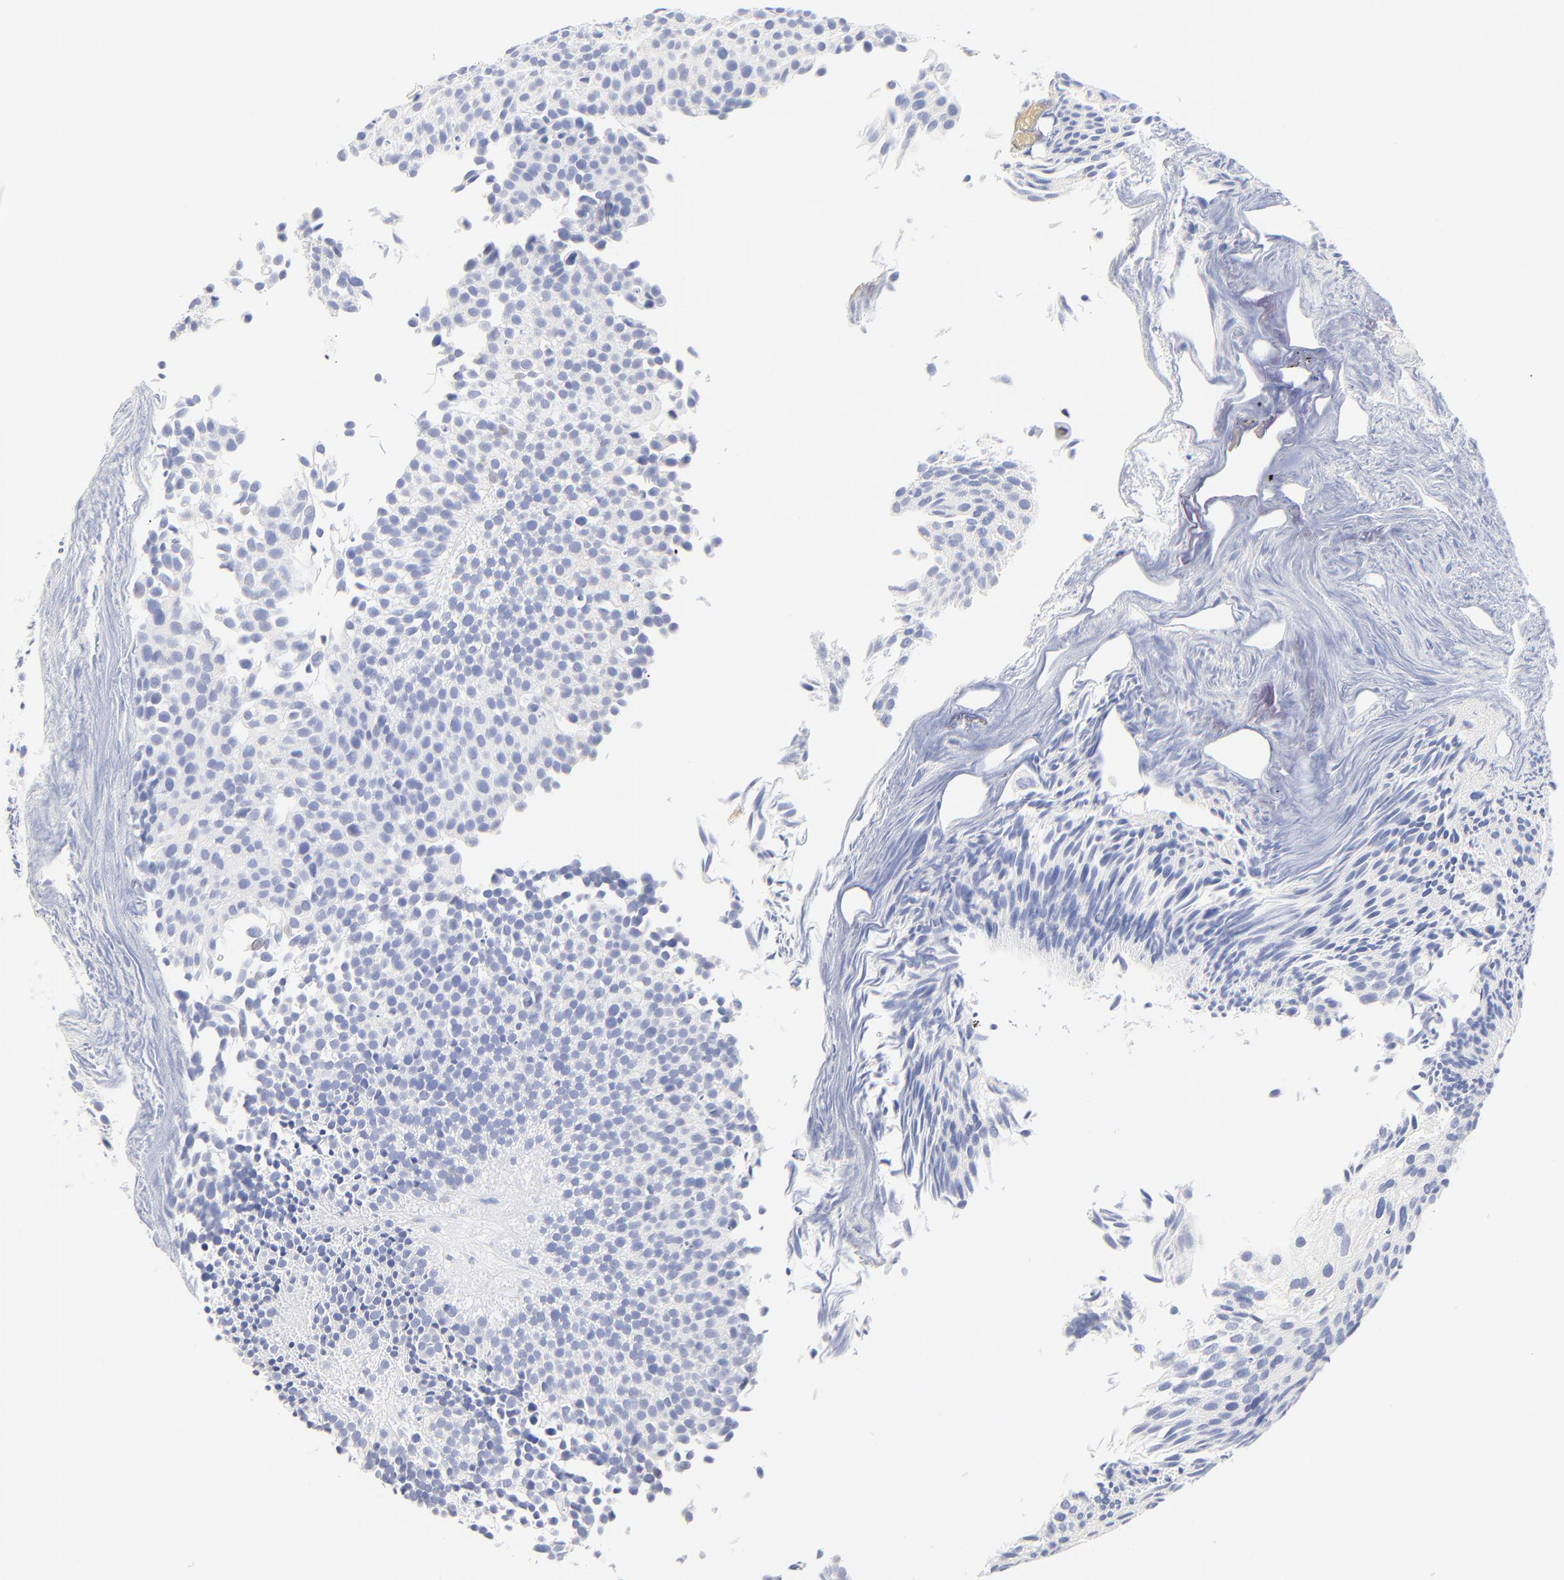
{"staining": {"intensity": "negative", "quantity": "none", "location": "none"}, "tissue": "urothelial cancer", "cell_type": "Tumor cells", "image_type": "cancer", "snomed": [{"axis": "morphology", "description": "Urothelial carcinoma, Low grade"}, {"axis": "topography", "description": "Urinary bladder"}], "caption": "The micrograph exhibits no staining of tumor cells in low-grade urothelial carcinoma.", "gene": "SULT4A1", "patient": {"sex": "male", "age": 84}}